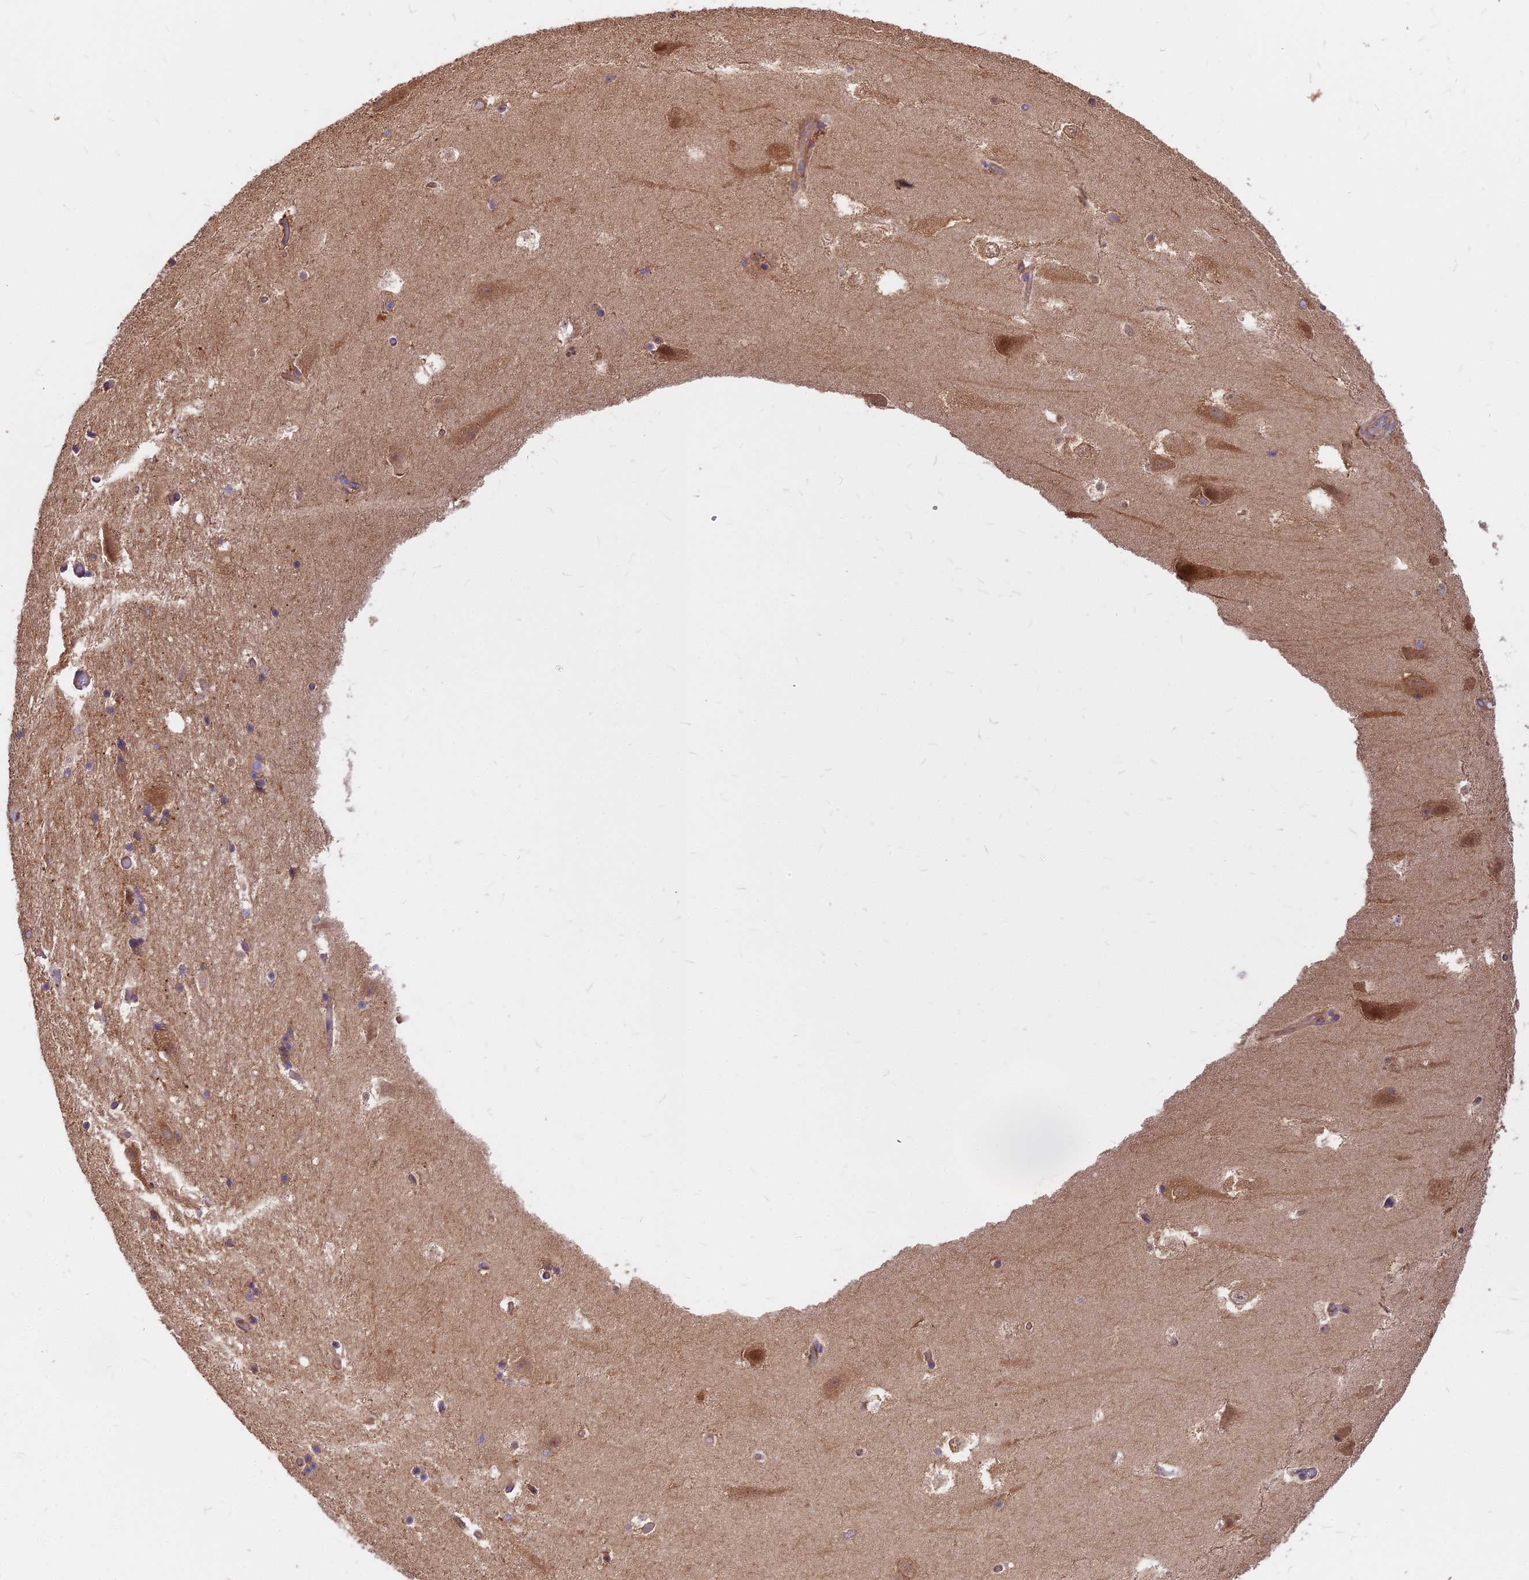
{"staining": {"intensity": "weak", "quantity": "<25%", "location": "cytoplasmic/membranous"}, "tissue": "hippocampus", "cell_type": "Glial cells", "image_type": "normal", "snomed": [{"axis": "morphology", "description": "Normal tissue, NOS"}, {"axis": "topography", "description": "Hippocampus"}], "caption": "Glial cells are negative for protein expression in unremarkable human hippocampus. (DAB immunohistochemistry (IHC) visualized using brightfield microscopy, high magnification).", "gene": "DCTN3", "patient": {"sex": "female", "age": 52}}